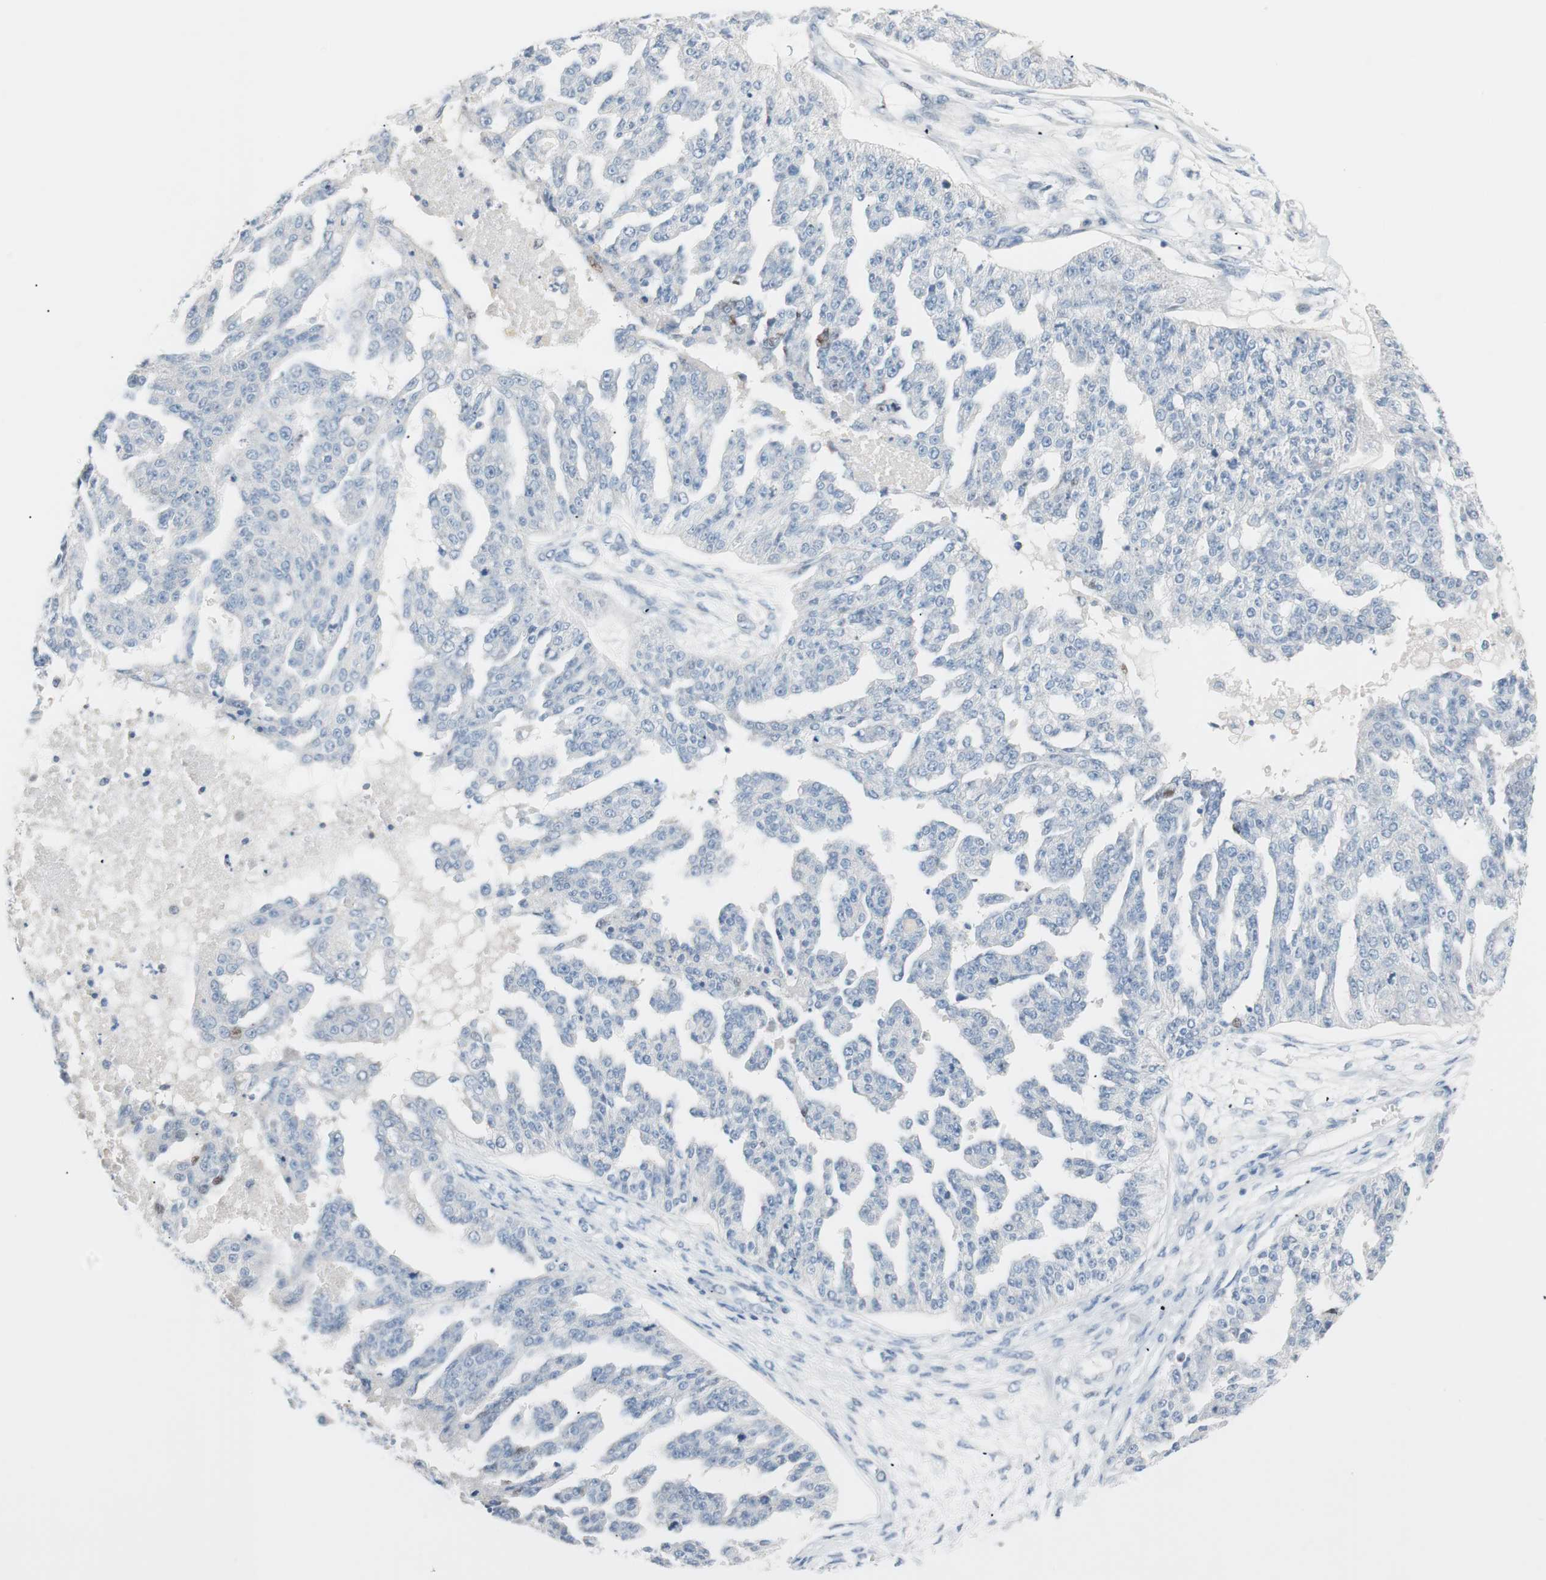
{"staining": {"intensity": "negative", "quantity": "none", "location": "none"}, "tissue": "ovarian cancer", "cell_type": "Tumor cells", "image_type": "cancer", "snomed": [{"axis": "morphology", "description": "Cystadenocarcinoma, serous, NOS"}, {"axis": "topography", "description": "Ovary"}], "caption": "A high-resolution image shows immunohistochemistry (IHC) staining of ovarian cancer, which exhibits no significant positivity in tumor cells. Brightfield microscopy of immunohistochemistry stained with DAB (3,3'-diaminobenzidine) (brown) and hematoxylin (blue), captured at high magnification.", "gene": "FOSL1", "patient": {"sex": "female", "age": 58}}